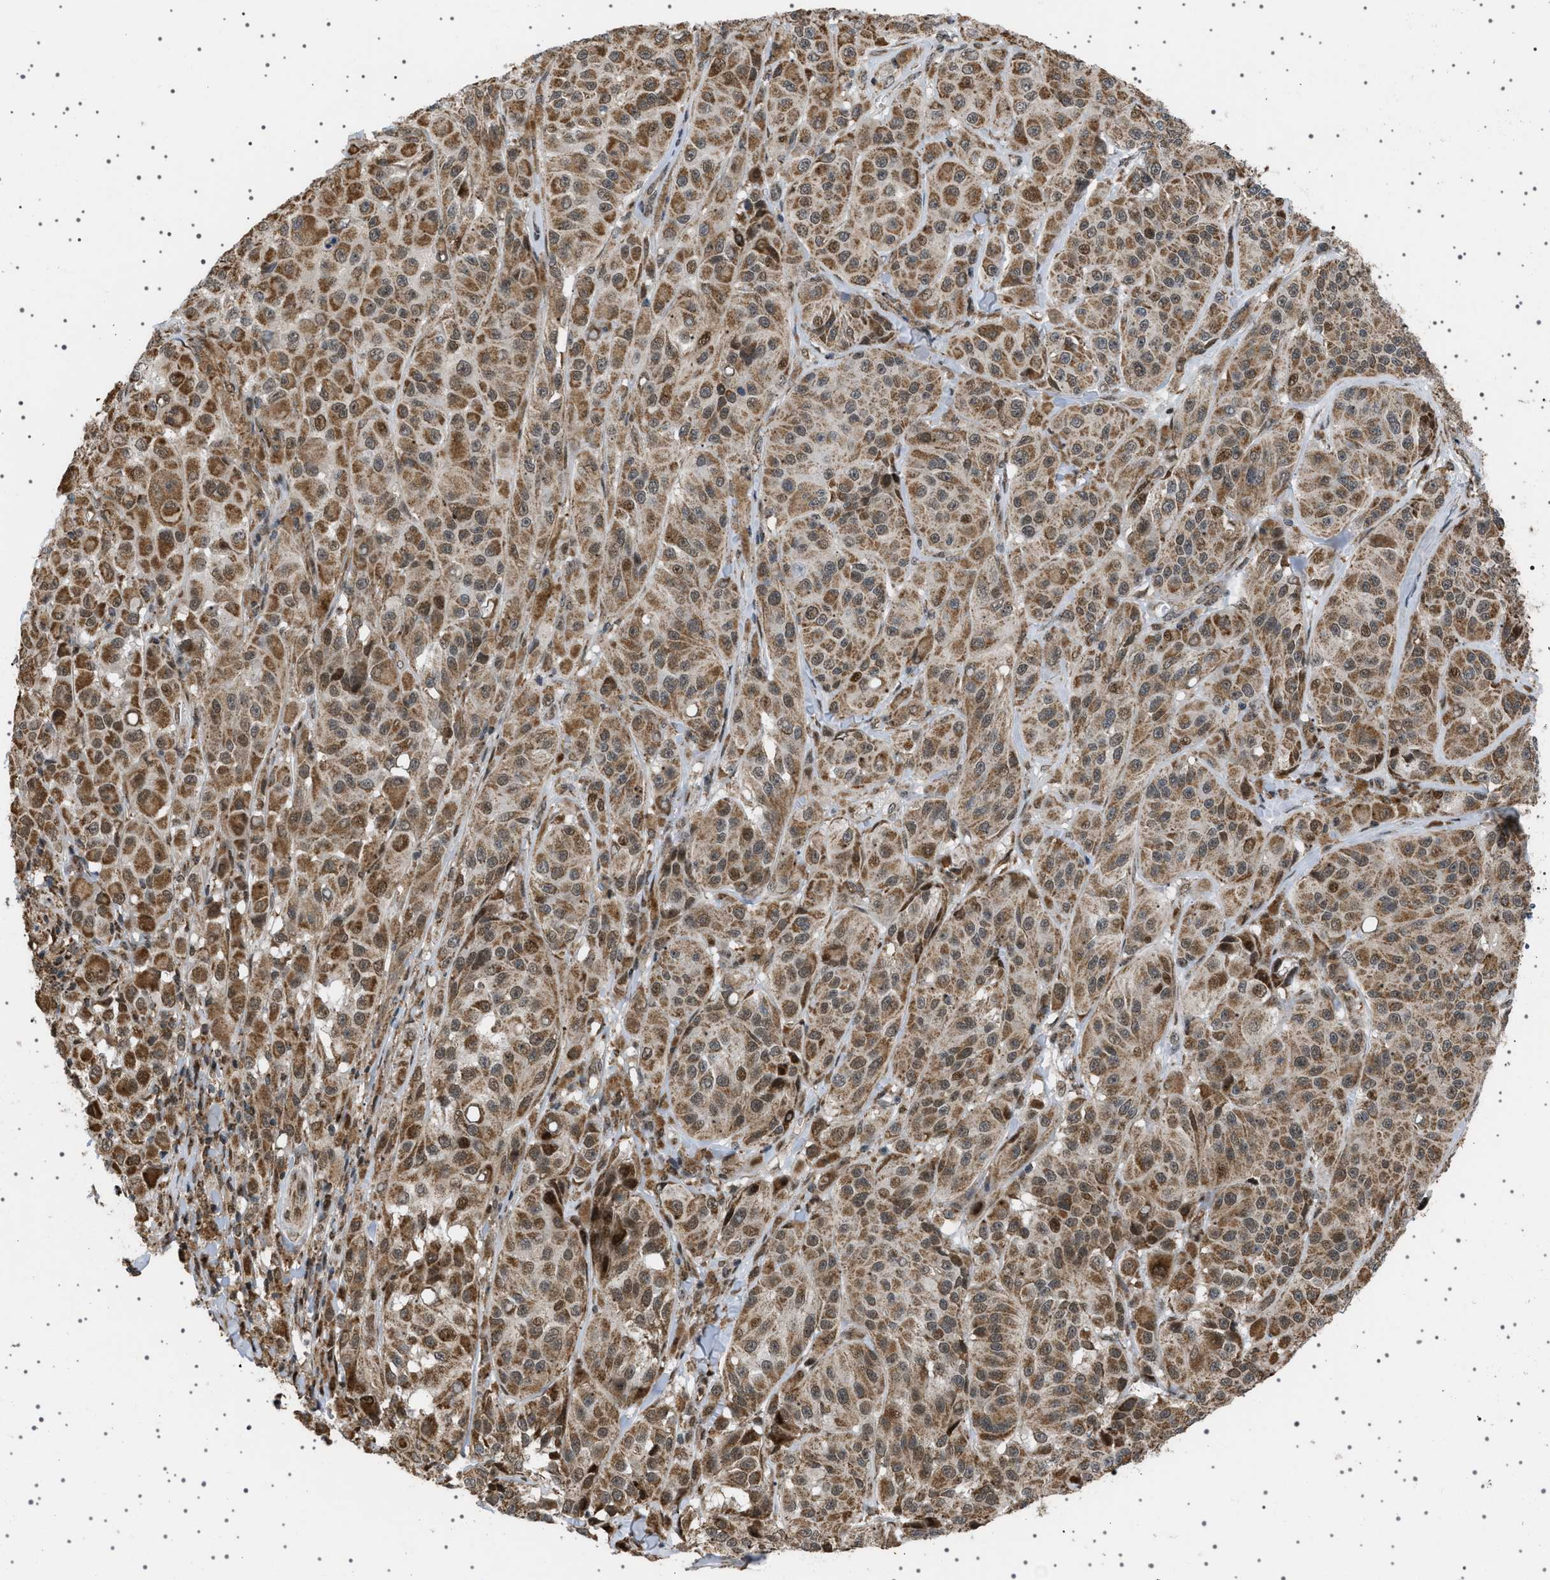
{"staining": {"intensity": "moderate", "quantity": ">75%", "location": "cytoplasmic/membranous"}, "tissue": "melanoma", "cell_type": "Tumor cells", "image_type": "cancer", "snomed": [{"axis": "morphology", "description": "Malignant melanoma, NOS"}, {"axis": "topography", "description": "Skin"}], "caption": "Melanoma was stained to show a protein in brown. There is medium levels of moderate cytoplasmic/membranous staining in about >75% of tumor cells.", "gene": "MELK", "patient": {"sex": "male", "age": 84}}